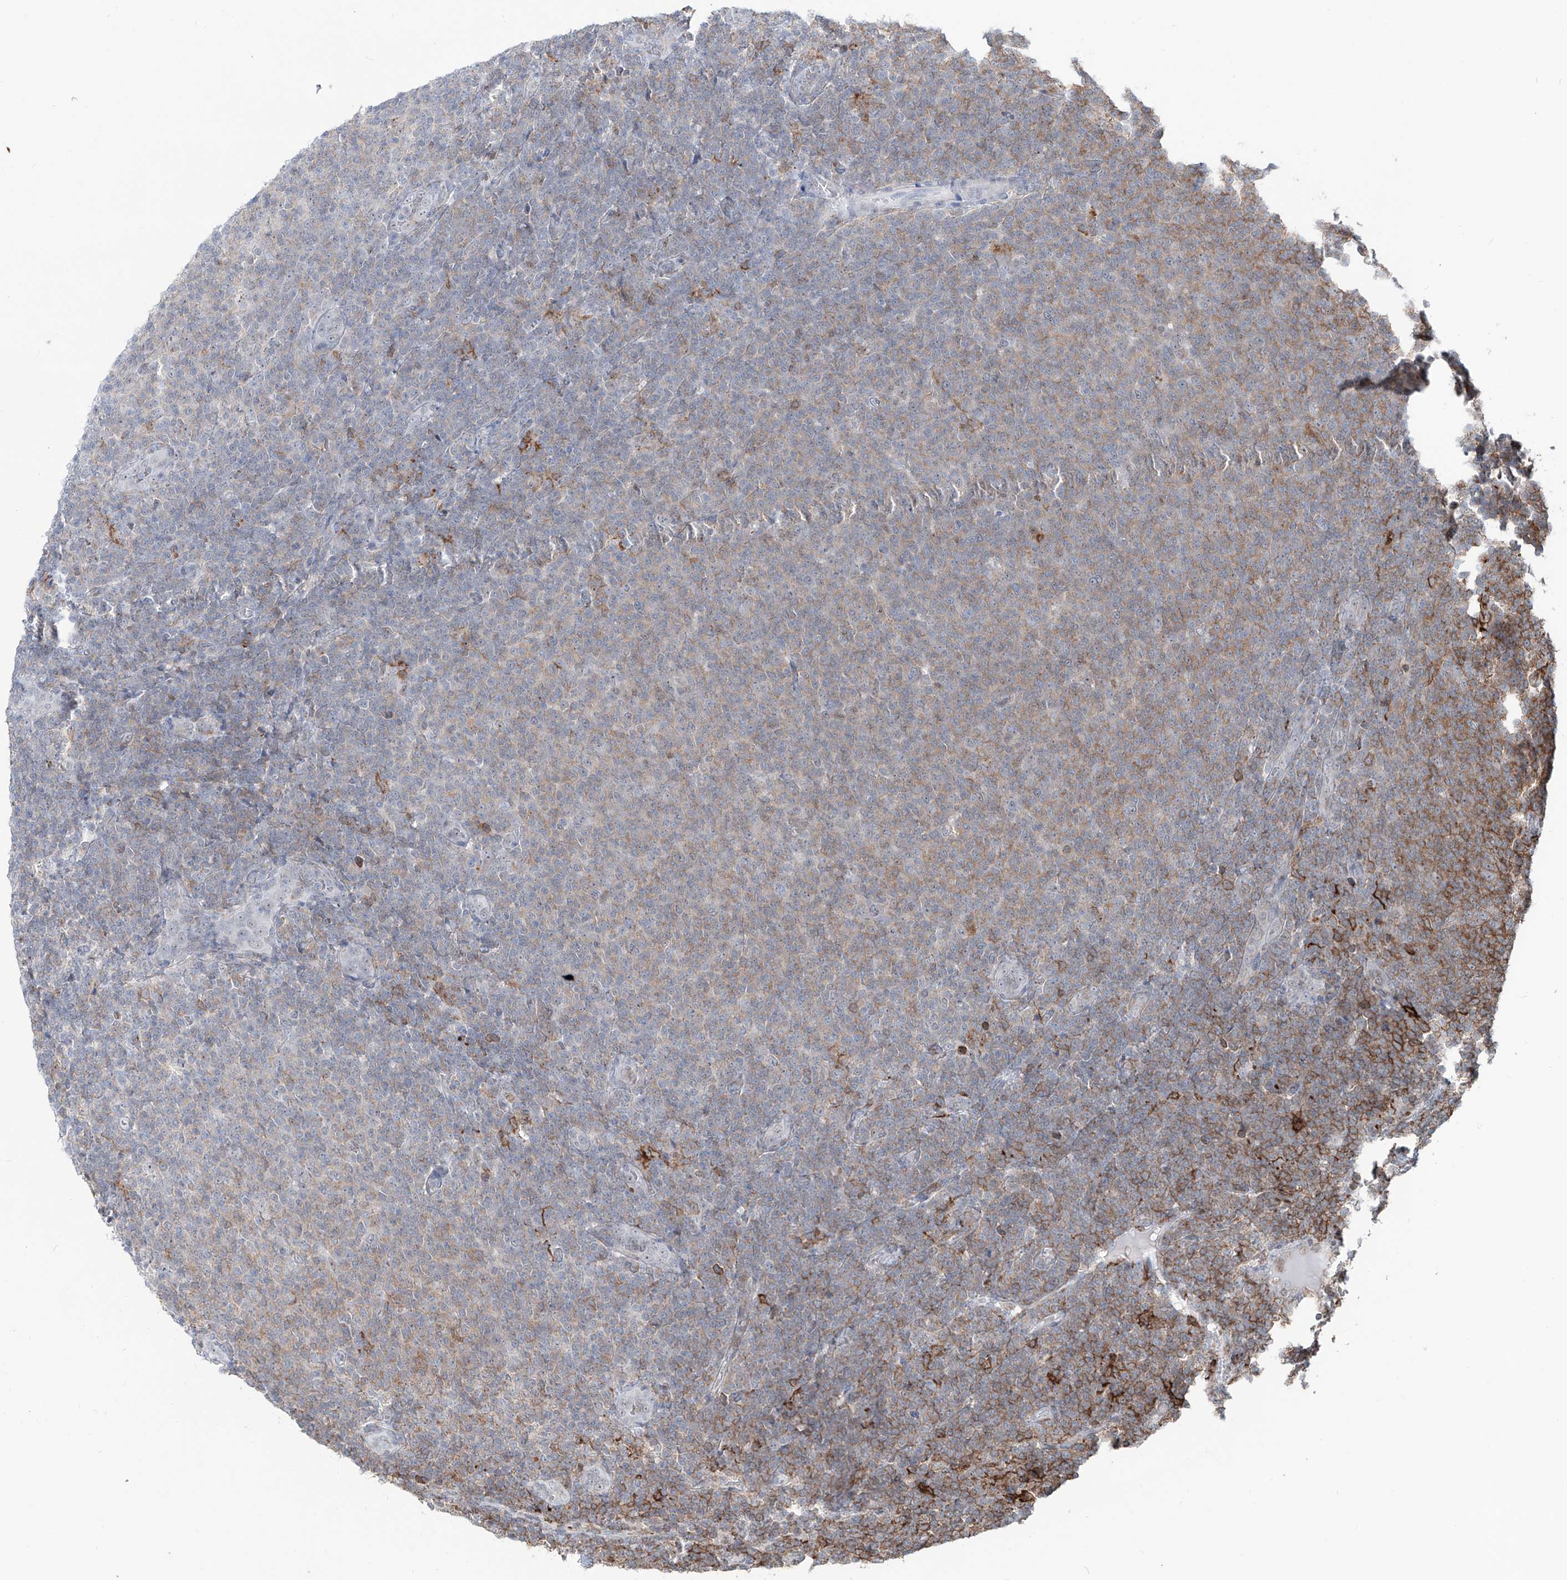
{"staining": {"intensity": "moderate", "quantity": "<25%", "location": "cytoplasmic/membranous"}, "tissue": "lymphoma", "cell_type": "Tumor cells", "image_type": "cancer", "snomed": [{"axis": "morphology", "description": "Malignant lymphoma, non-Hodgkin's type, Low grade"}, {"axis": "topography", "description": "Lymph node"}], "caption": "Moderate cytoplasmic/membranous expression for a protein is present in about <25% of tumor cells of low-grade malignant lymphoma, non-Hodgkin's type using IHC.", "gene": "ZBTB48", "patient": {"sex": "male", "age": 66}}